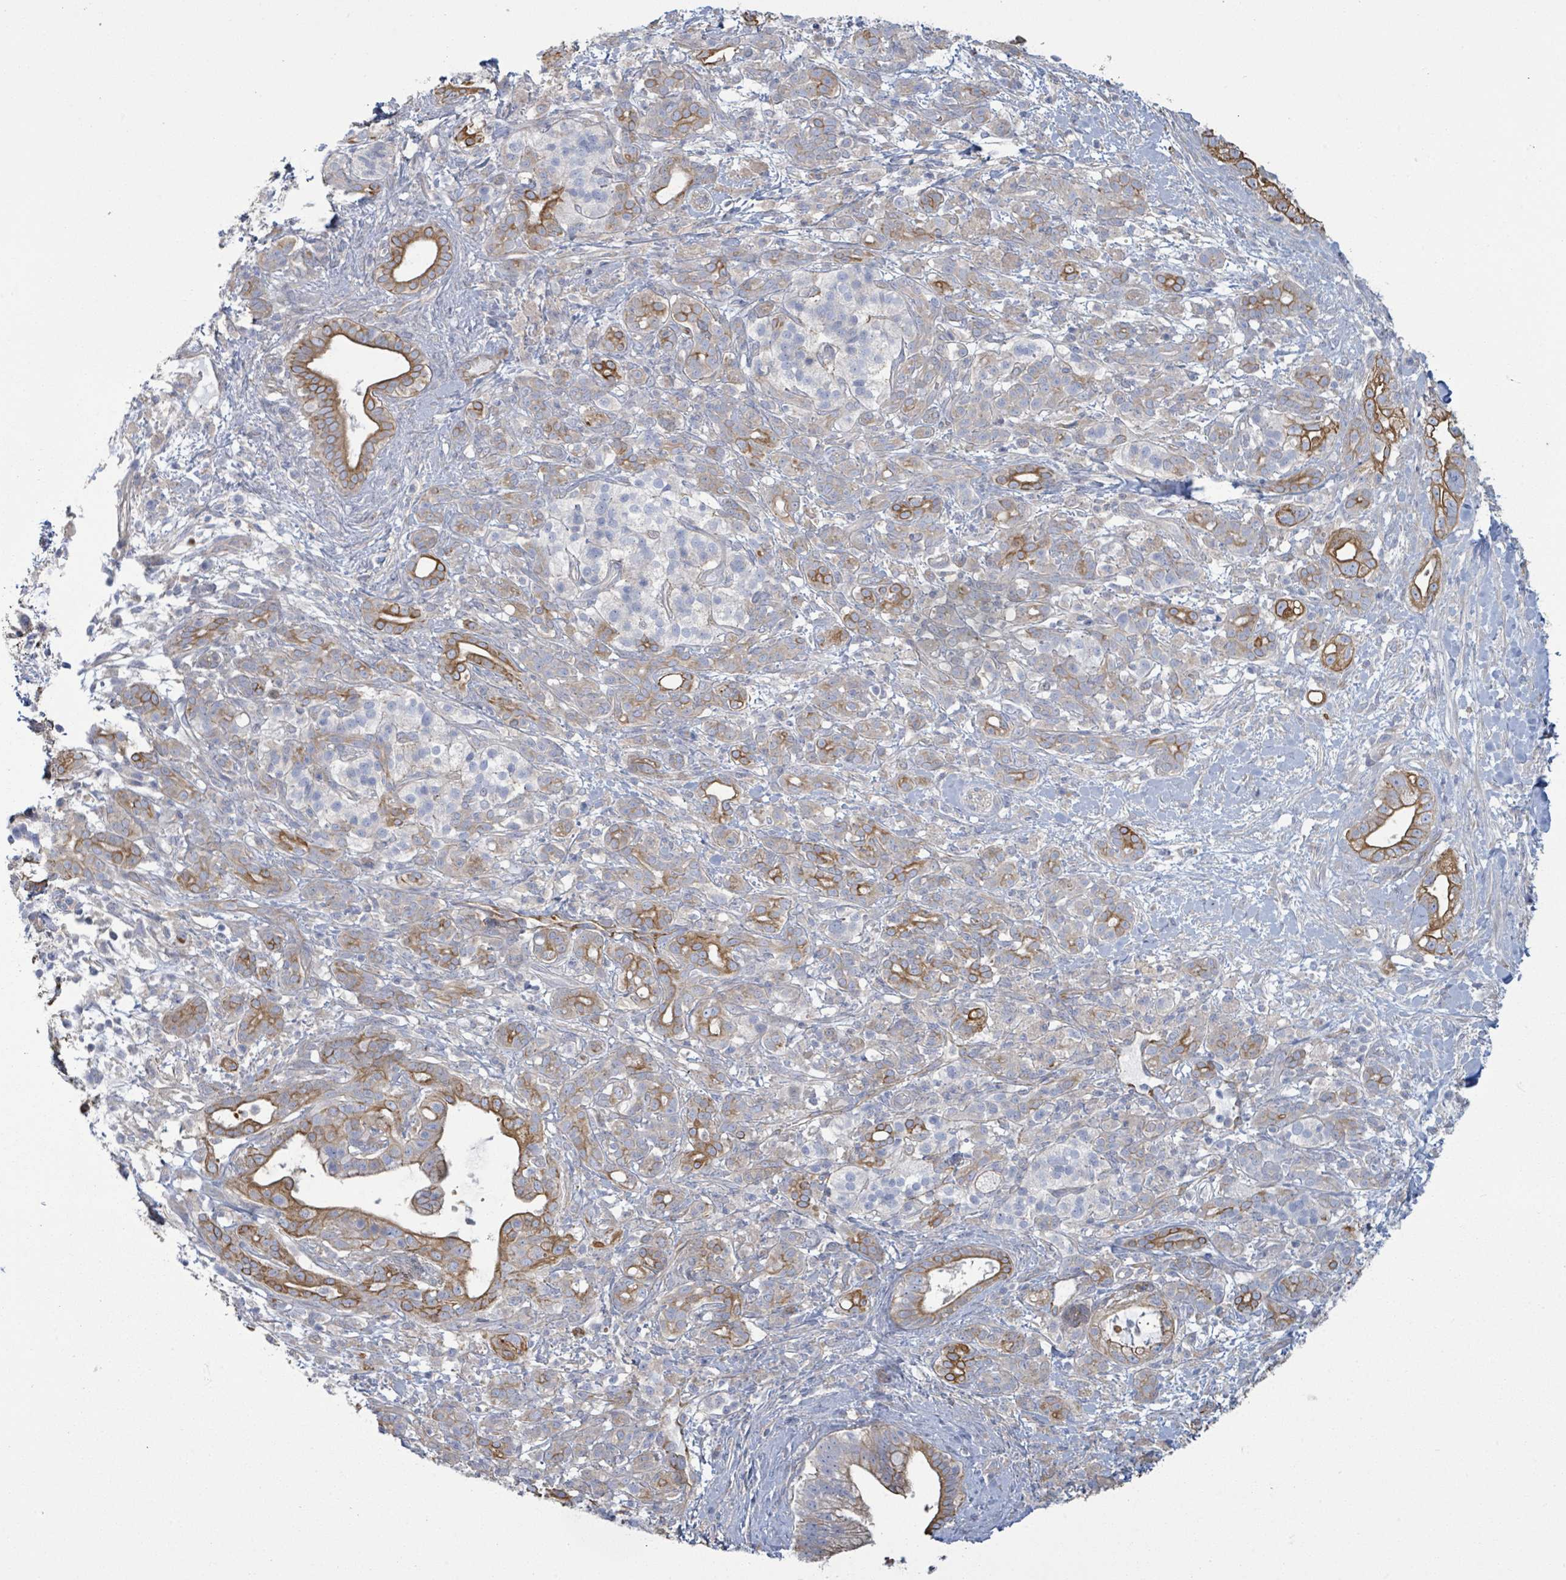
{"staining": {"intensity": "moderate", "quantity": ">75%", "location": "cytoplasmic/membranous"}, "tissue": "pancreatic cancer", "cell_type": "Tumor cells", "image_type": "cancer", "snomed": [{"axis": "morphology", "description": "Adenocarcinoma, NOS"}, {"axis": "topography", "description": "Pancreas"}], "caption": "Protein staining reveals moderate cytoplasmic/membranous positivity in about >75% of tumor cells in adenocarcinoma (pancreatic).", "gene": "COL13A1", "patient": {"sex": "male", "age": 44}}